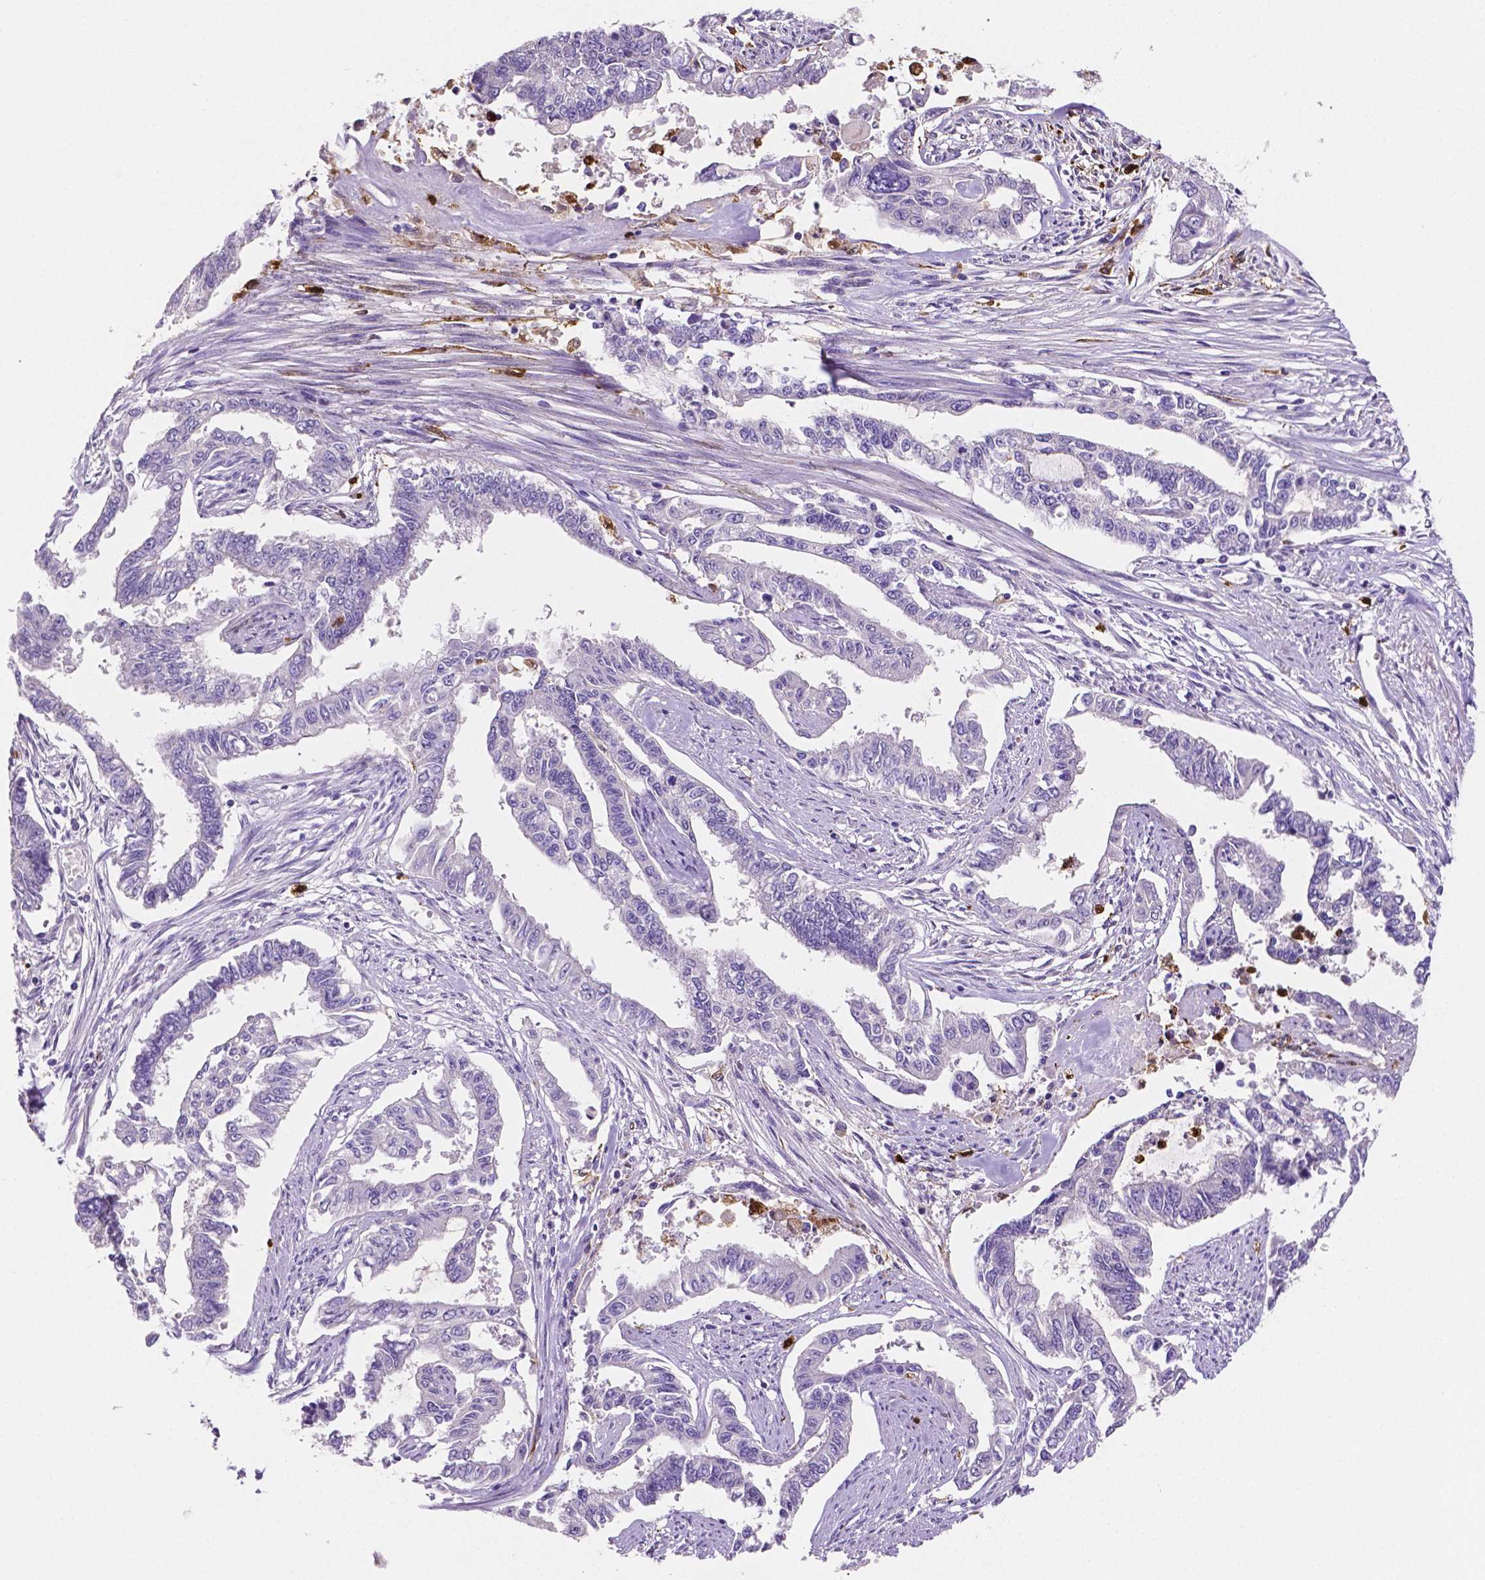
{"staining": {"intensity": "negative", "quantity": "none", "location": "none"}, "tissue": "endometrial cancer", "cell_type": "Tumor cells", "image_type": "cancer", "snomed": [{"axis": "morphology", "description": "Adenocarcinoma, NOS"}, {"axis": "topography", "description": "Uterus"}], "caption": "This micrograph is of endometrial adenocarcinoma stained with immunohistochemistry to label a protein in brown with the nuclei are counter-stained blue. There is no staining in tumor cells. (IHC, brightfield microscopy, high magnification).", "gene": "MMP9", "patient": {"sex": "female", "age": 59}}